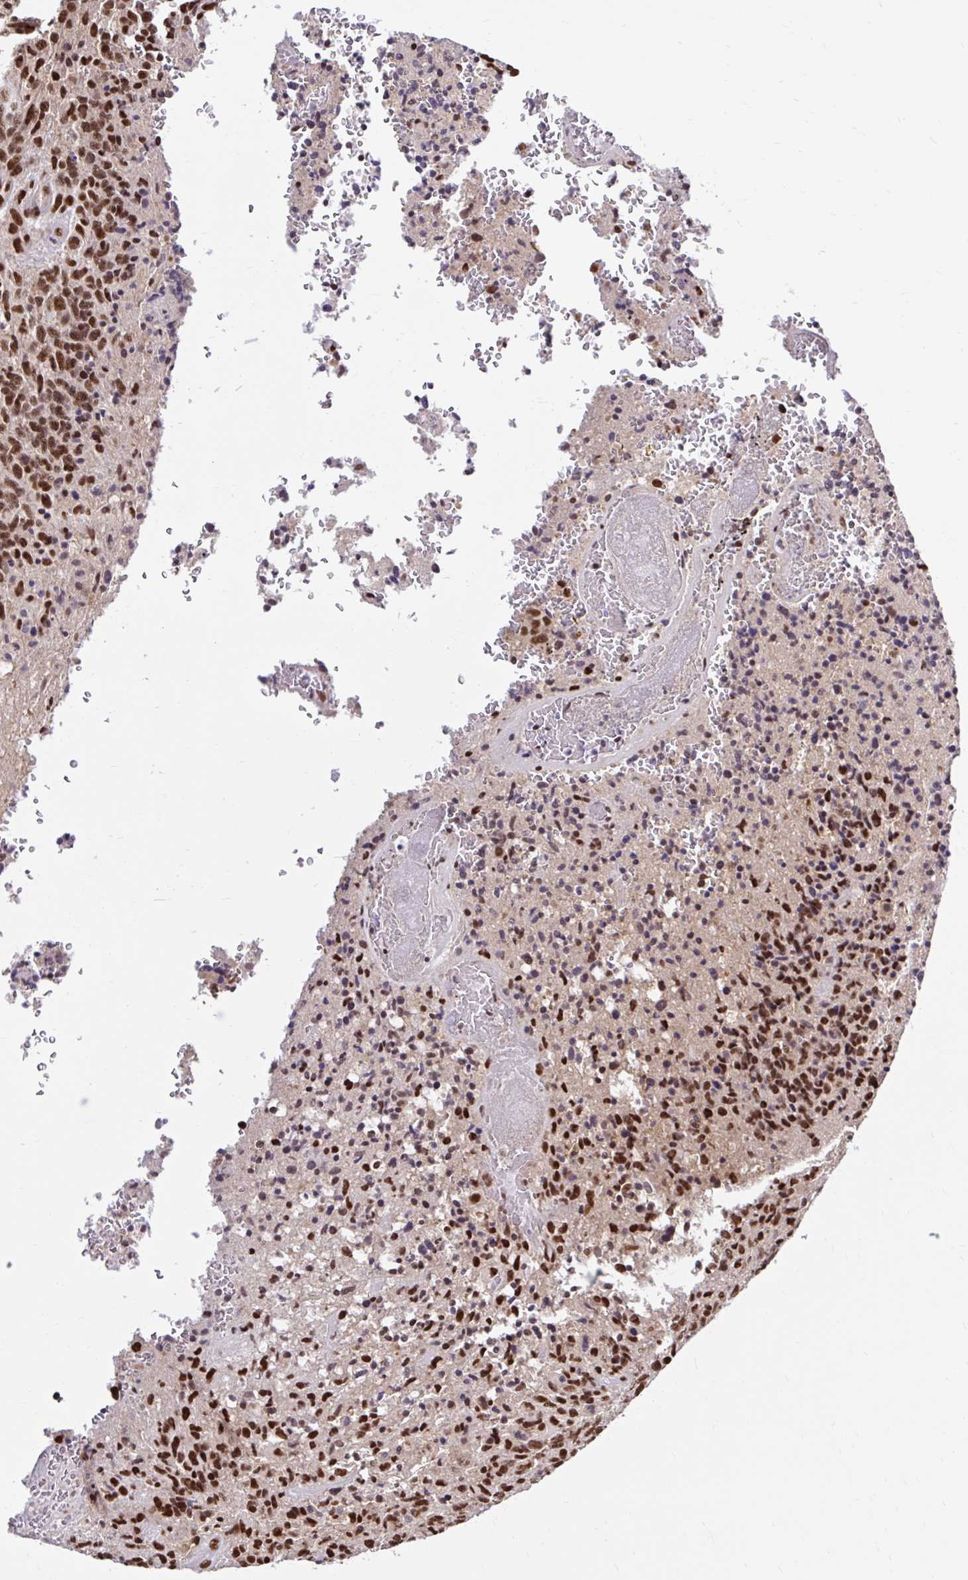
{"staining": {"intensity": "strong", "quantity": ">75%", "location": "nuclear"}, "tissue": "glioma", "cell_type": "Tumor cells", "image_type": "cancer", "snomed": [{"axis": "morphology", "description": "Glioma, malignant, High grade"}, {"axis": "topography", "description": "Brain"}], "caption": "Brown immunohistochemical staining in malignant high-grade glioma exhibits strong nuclear staining in about >75% of tumor cells. Ihc stains the protein in brown and the nuclei are stained blue.", "gene": "ABCA9", "patient": {"sex": "male", "age": 36}}